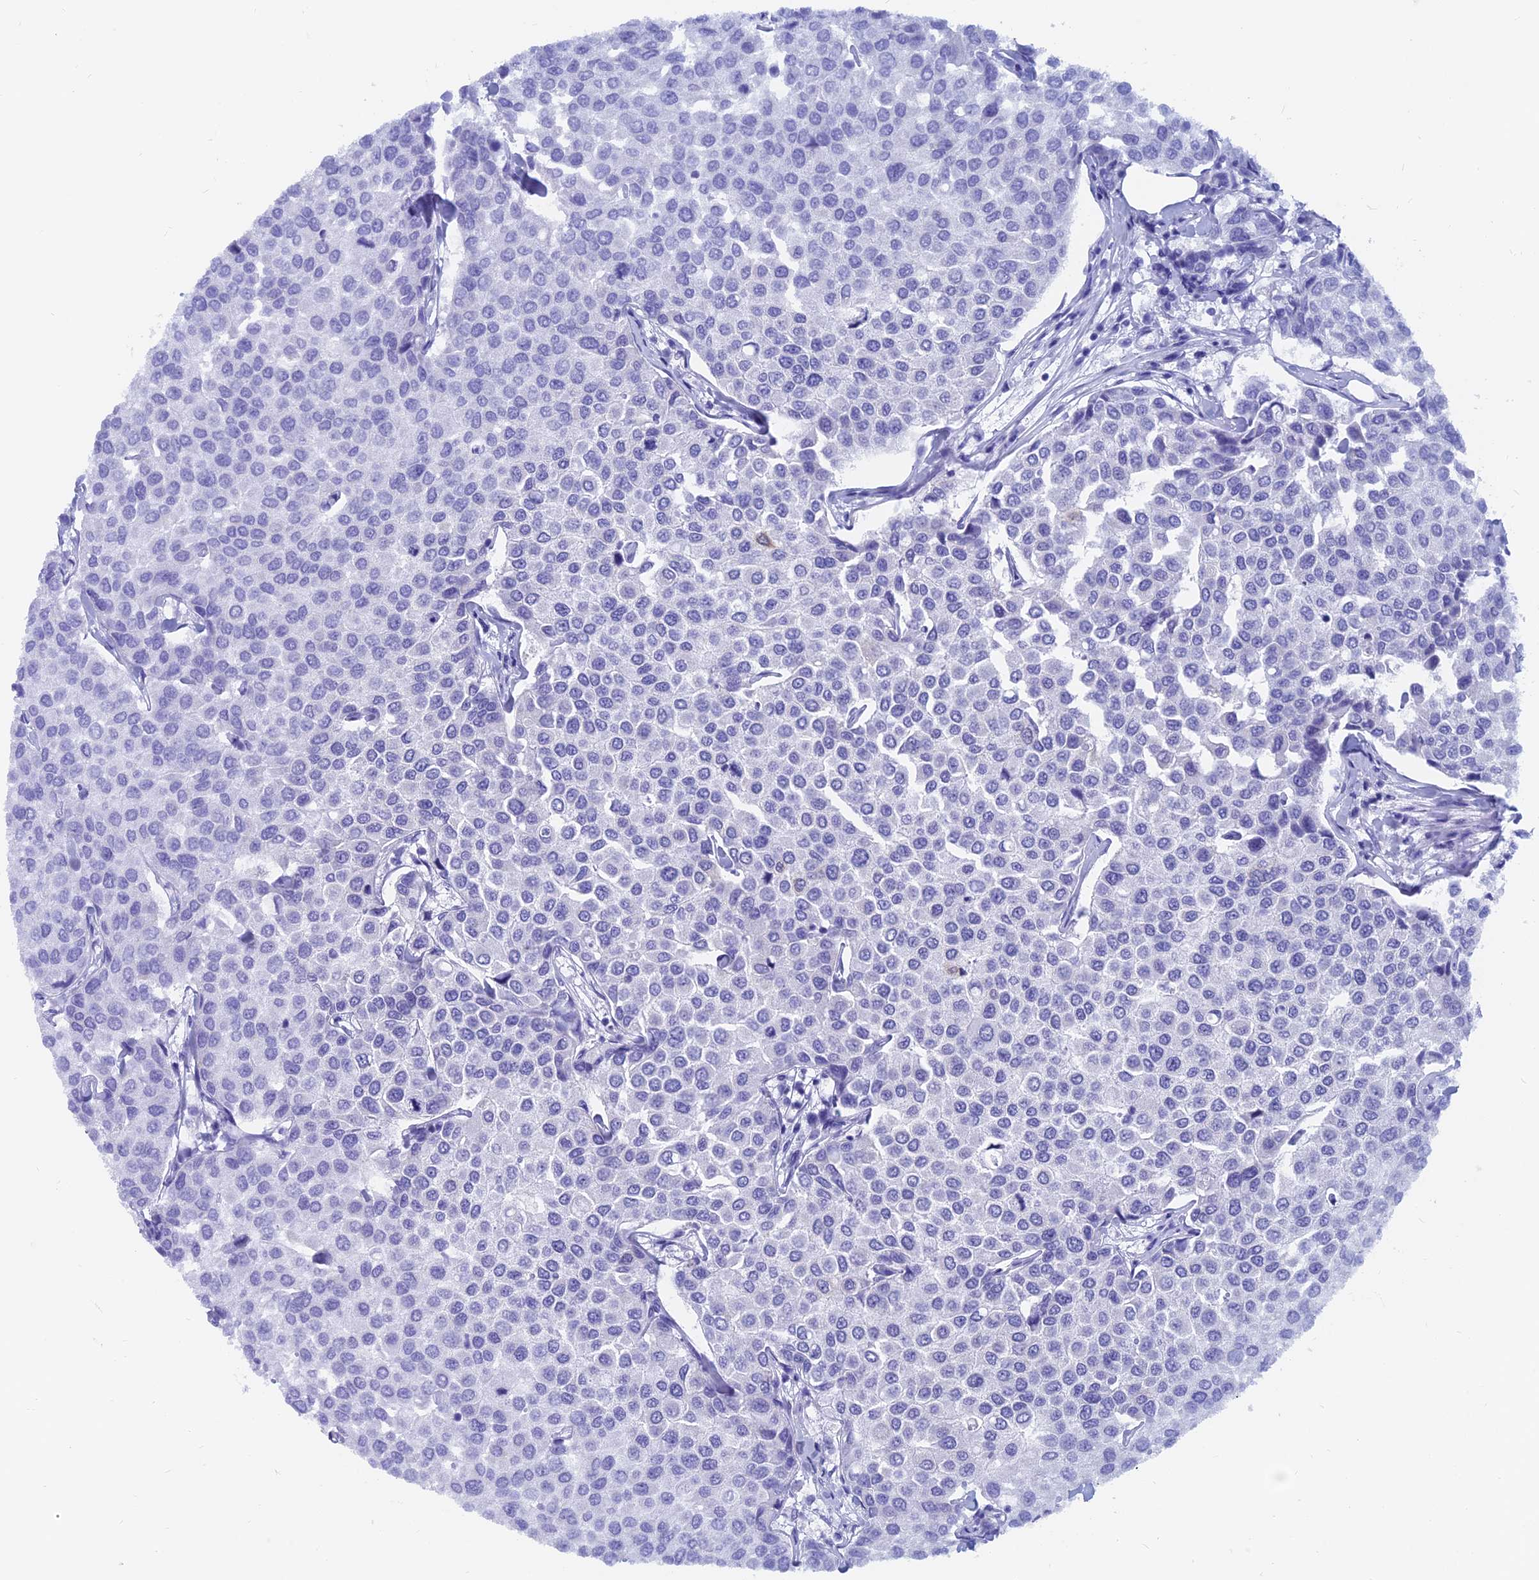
{"staining": {"intensity": "negative", "quantity": "none", "location": "none"}, "tissue": "breast cancer", "cell_type": "Tumor cells", "image_type": "cancer", "snomed": [{"axis": "morphology", "description": "Duct carcinoma"}, {"axis": "topography", "description": "Breast"}], "caption": "Tumor cells are negative for protein expression in human breast intraductal carcinoma. Nuclei are stained in blue.", "gene": "CAPS", "patient": {"sex": "female", "age": 55}}